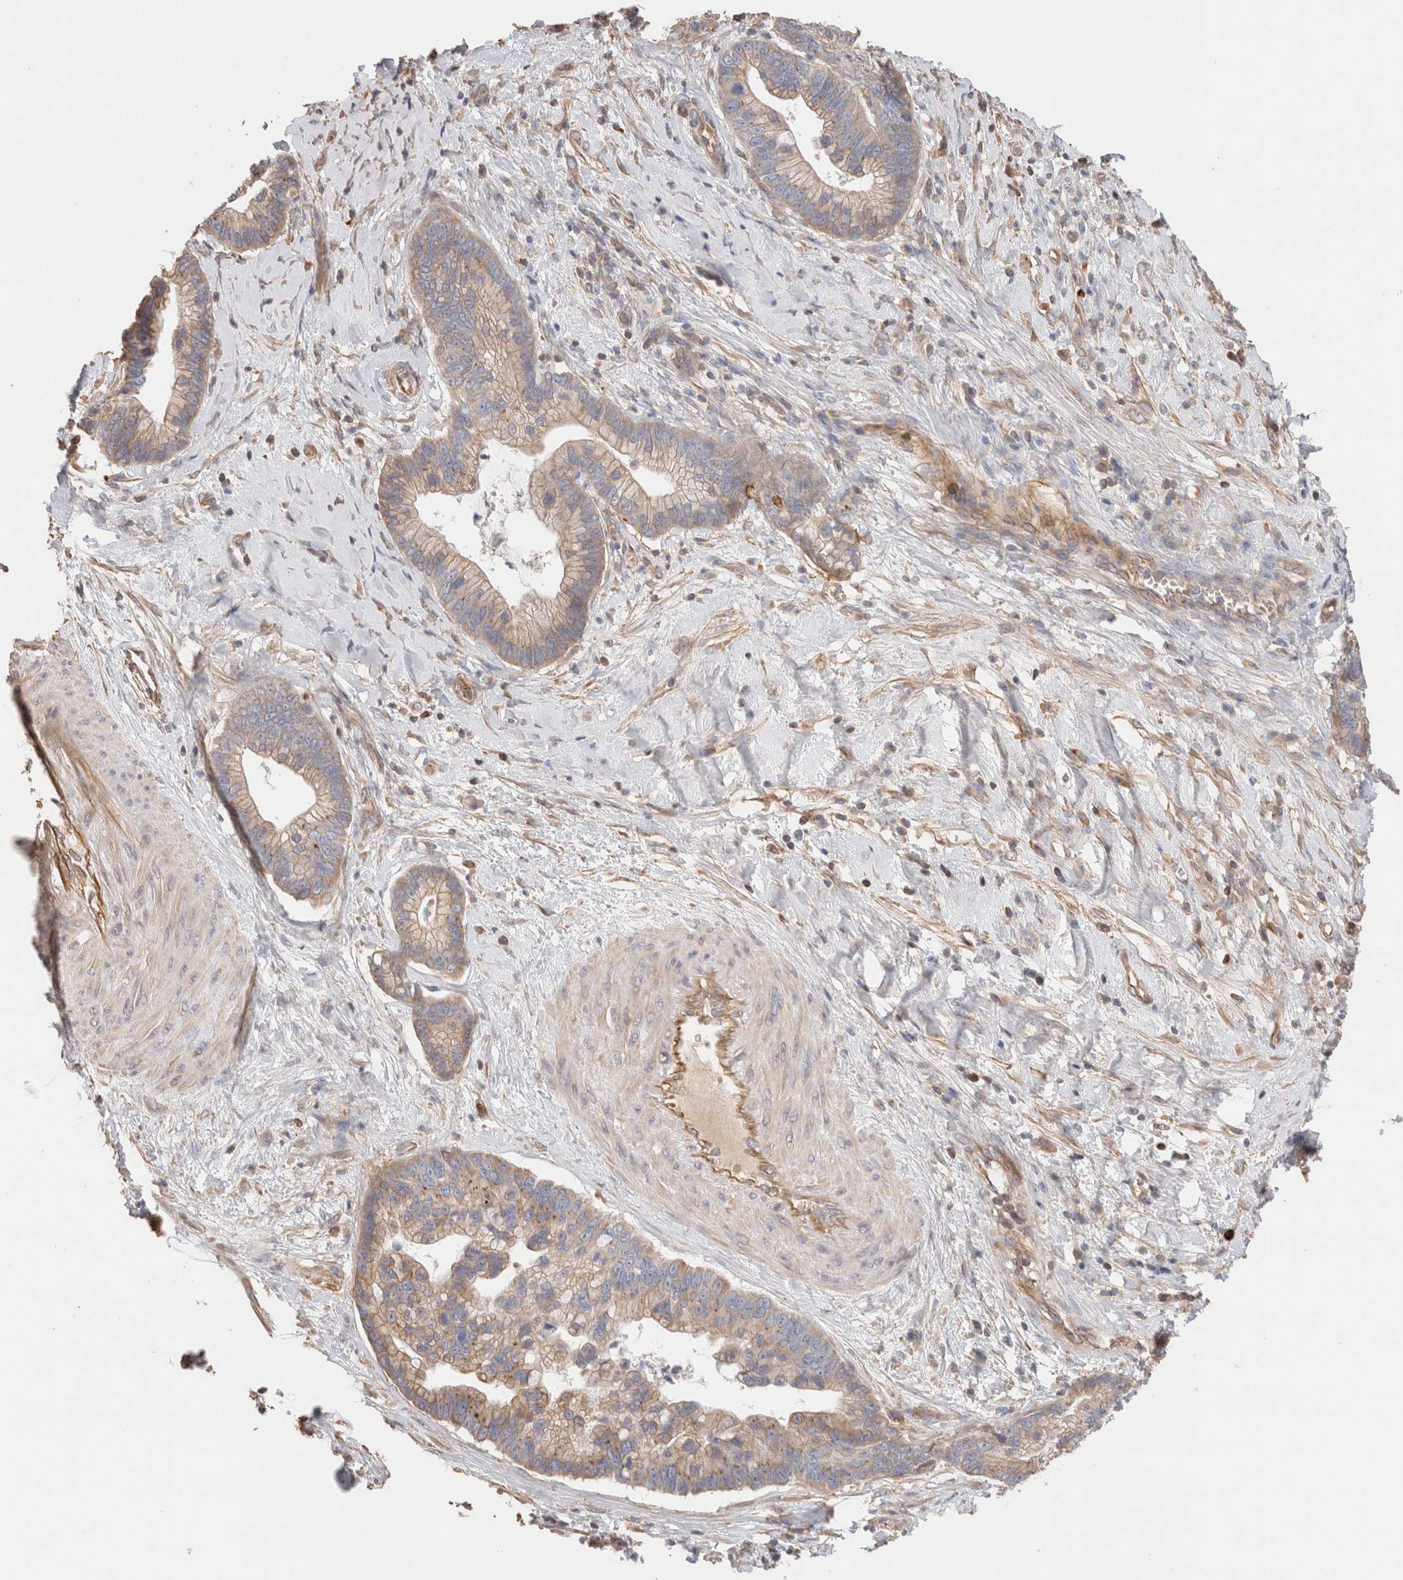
{"staining": {"intensity": "weak", "quantity": ">75%", "location": "cytoplasmic/membranous"}, "tissue": "cervical cancer", "cell_type": "Tumor cells", "image_type": "cancer", "snomed": [{"axis": "morphology", "description": "Adenocarcinoma, NOS"}, {"axis": "topography", "description": "Cervix"}], "caption": "DAB immunohistochemical staining of cervical cancer (adenocarcinoma) displays weak cytoplasmic/membranous protein expression in approximately >75% of tumor cells.", "gene": "PROS1", "patient": {"sex": "female", "age": 44}}